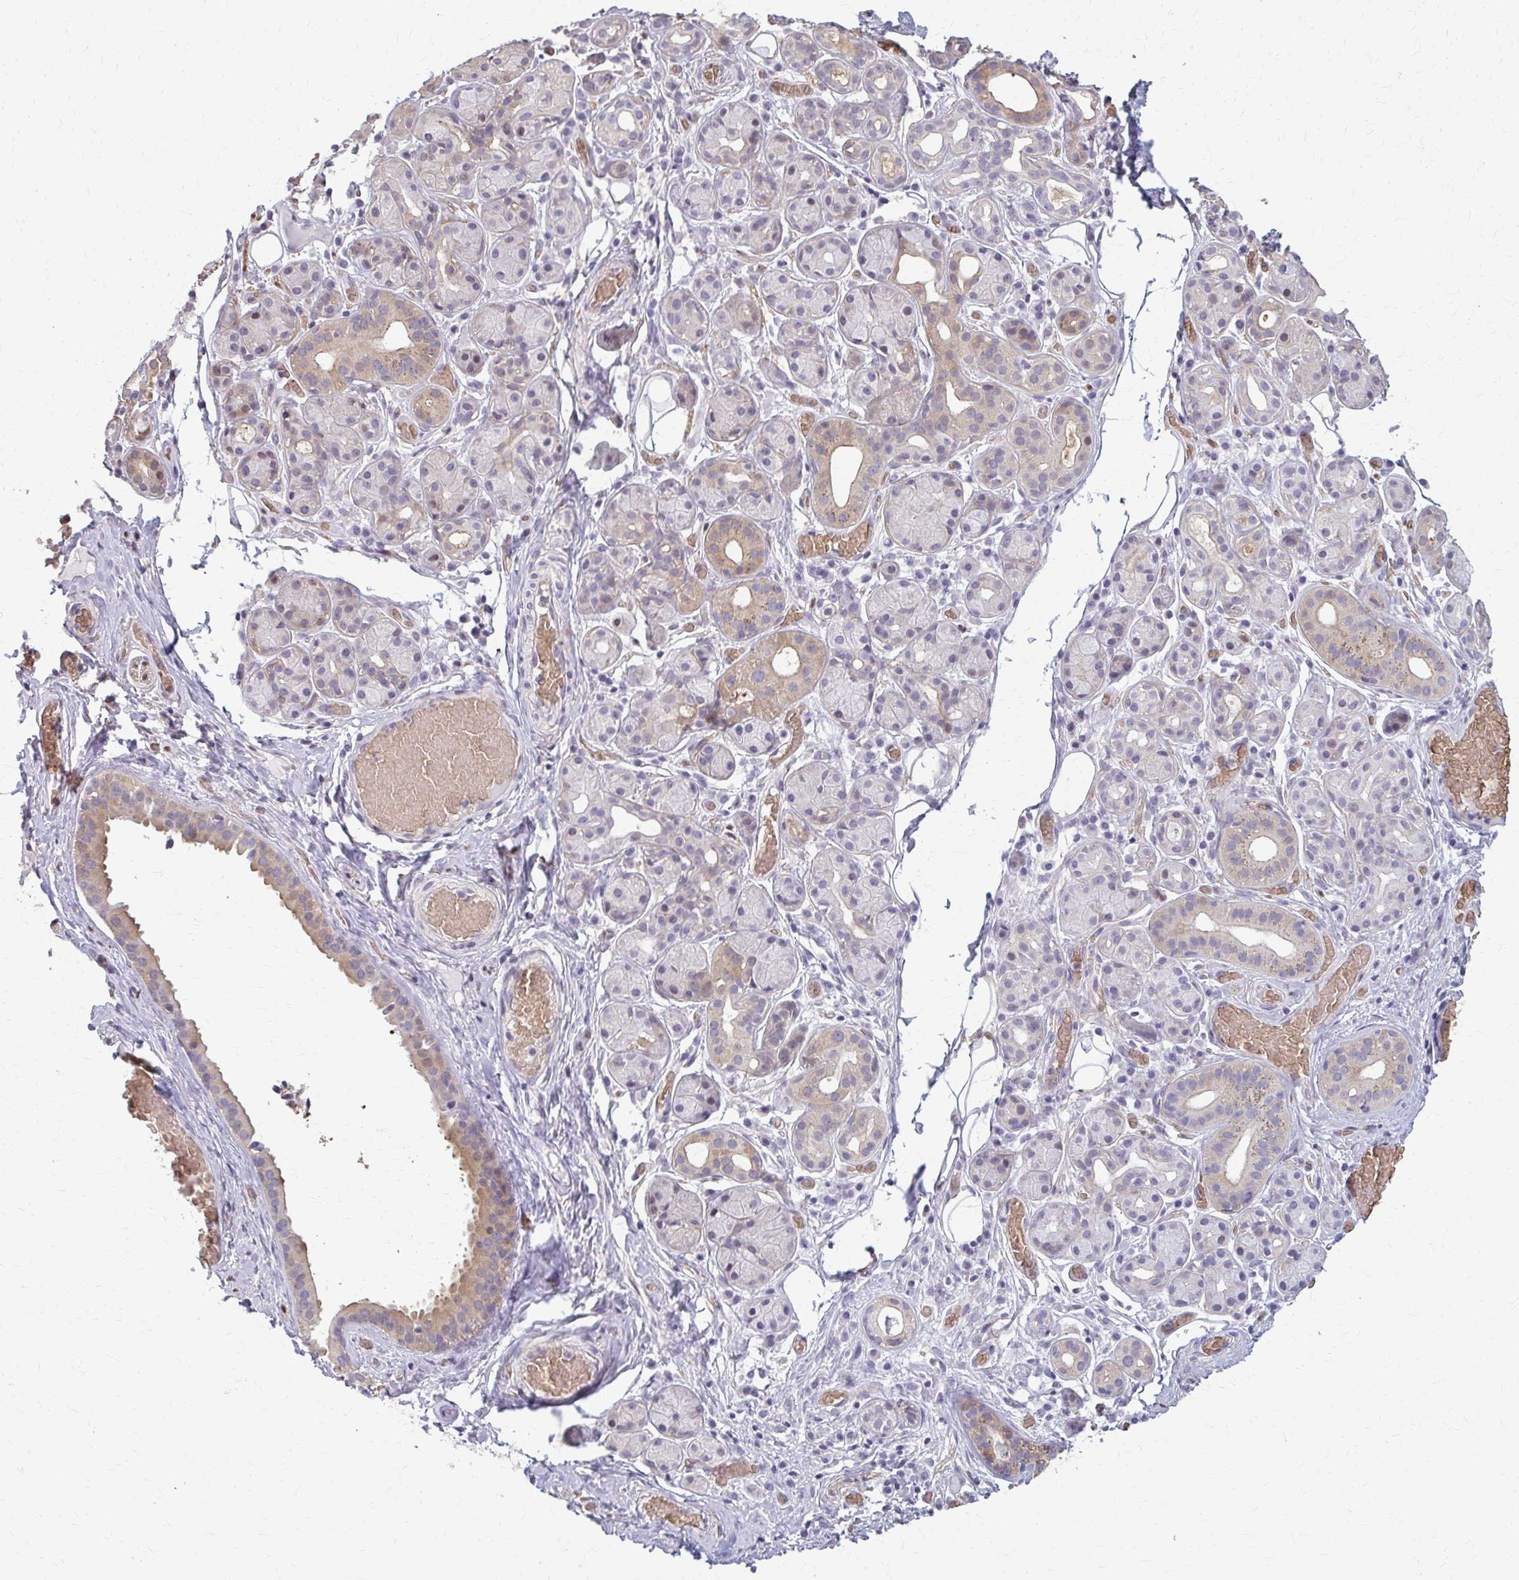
{"staining": {"intensity": "moderate", "quantity": "<25%", "location": "cytoplasmic/membranous"}, "tissue": "salivary gland", "cell_type": "Glandular cells", "image_type": "normal", "snomed": [{"axis": "morphology", "description": "Normal tissue, NOS"}, {"axis": "topography", "description": "Salivary gland"}, {"axis": "topography", "description": "Peripheral nerve tissue"}], "caption": "This micrograph demonstrates IHC staining of normal human salivary gland, with low moderate cytoplasmic/membranous positivity in about <25% of glandular cells.", "gene": "ZNF34", "patient": {"sex": "male", "age": 71}}